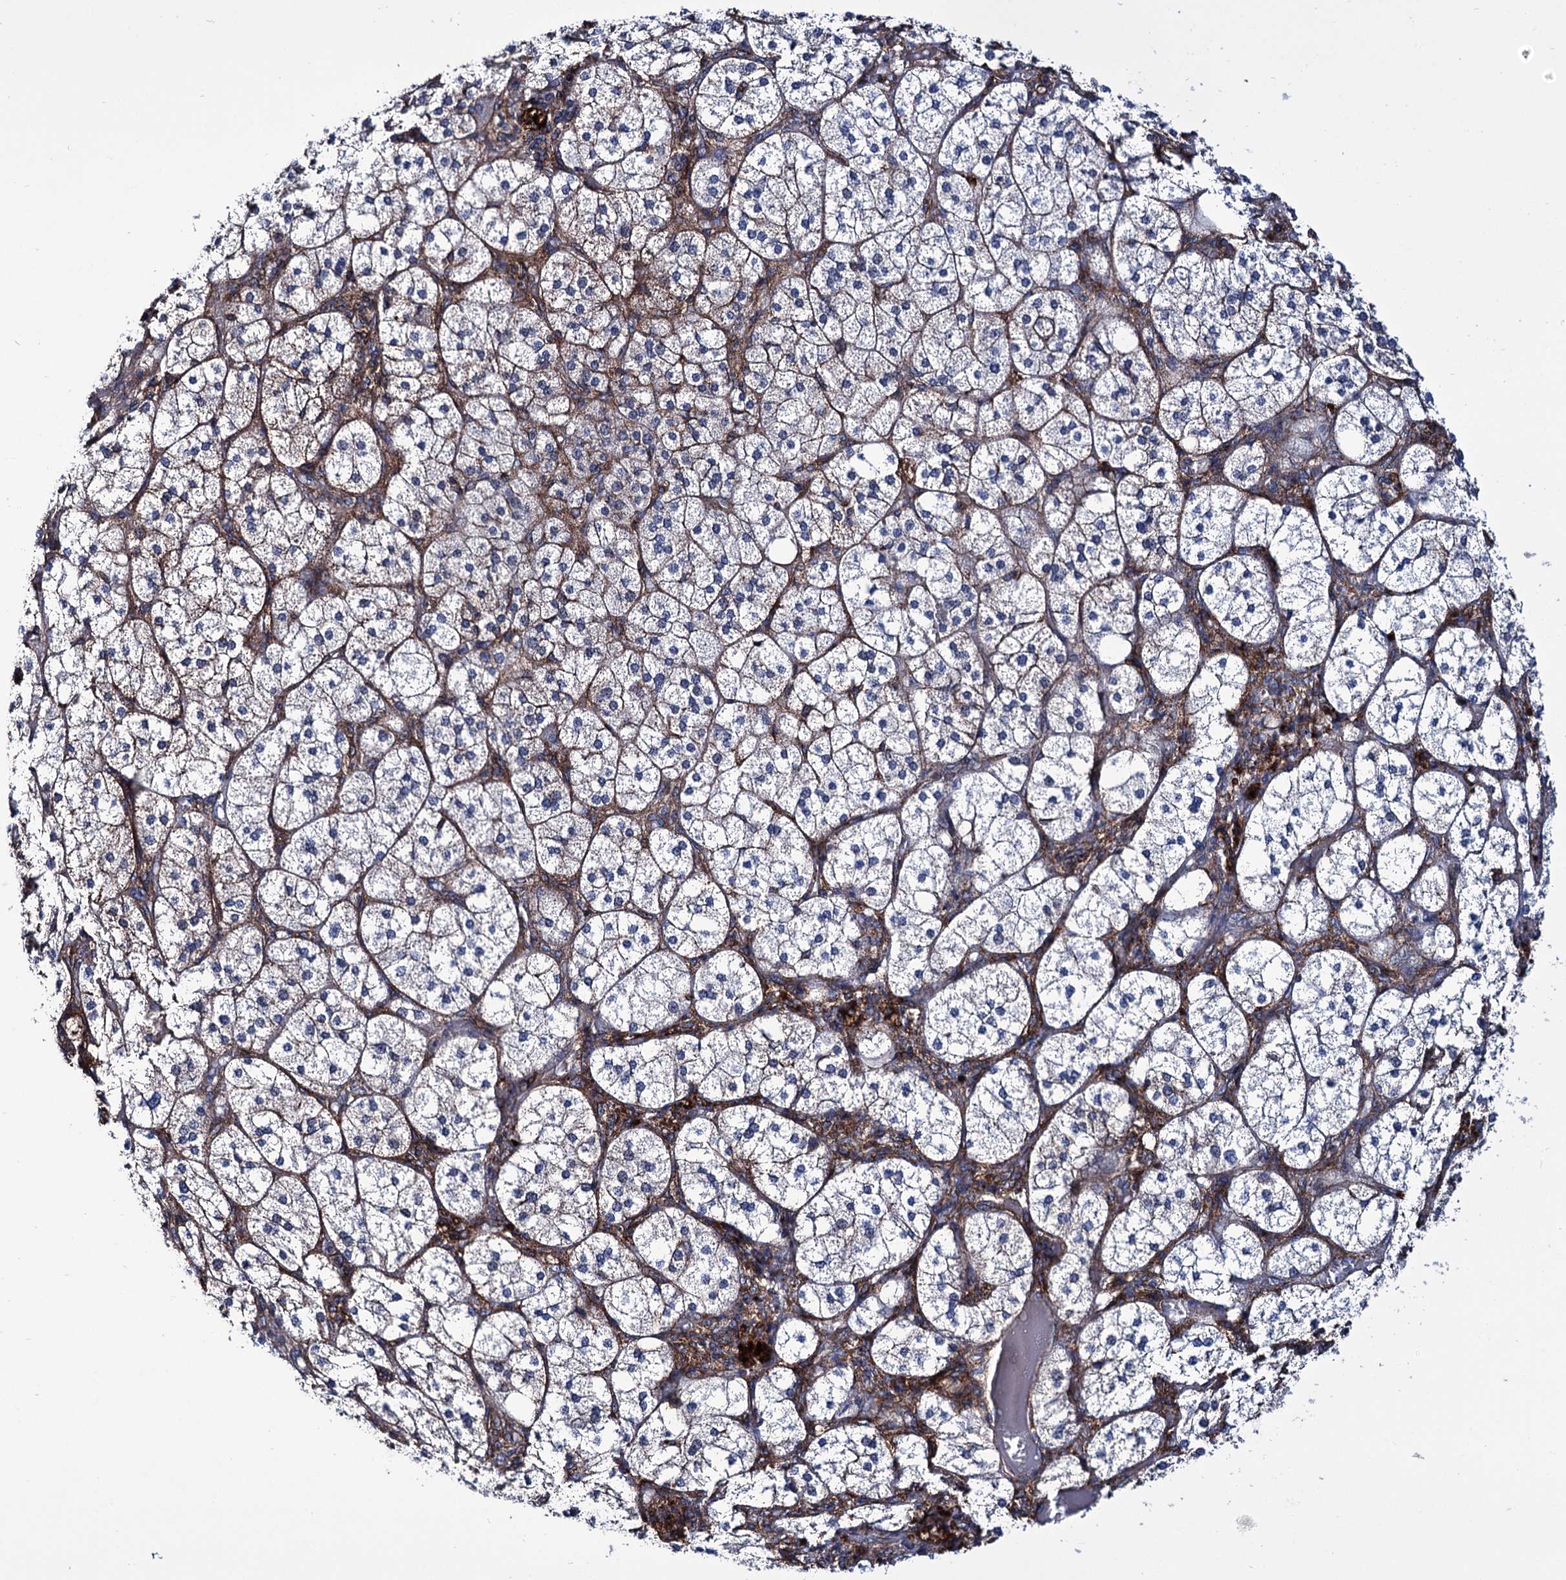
{"staining": {"intensity": "moderate", "quantity": "25%-75%", "location": "cytoplasmic/membranous"}, "tissue": "adrenal gland", "cell_type": "Glandular cells", "image_type": "normal", "snomed": [{"axis": "morphology", "description": "Normal tissue, NOS"}, {"axis": "topography", "description": "Adrenal gland"}], "caption": "Moderate cytoplasmic/membranous positivity is identified in approximately 25%-75% of glandular cells in benign adrenal gland.", "gene": "DEF6", "patient": {"sex": "female", "age": 61}}